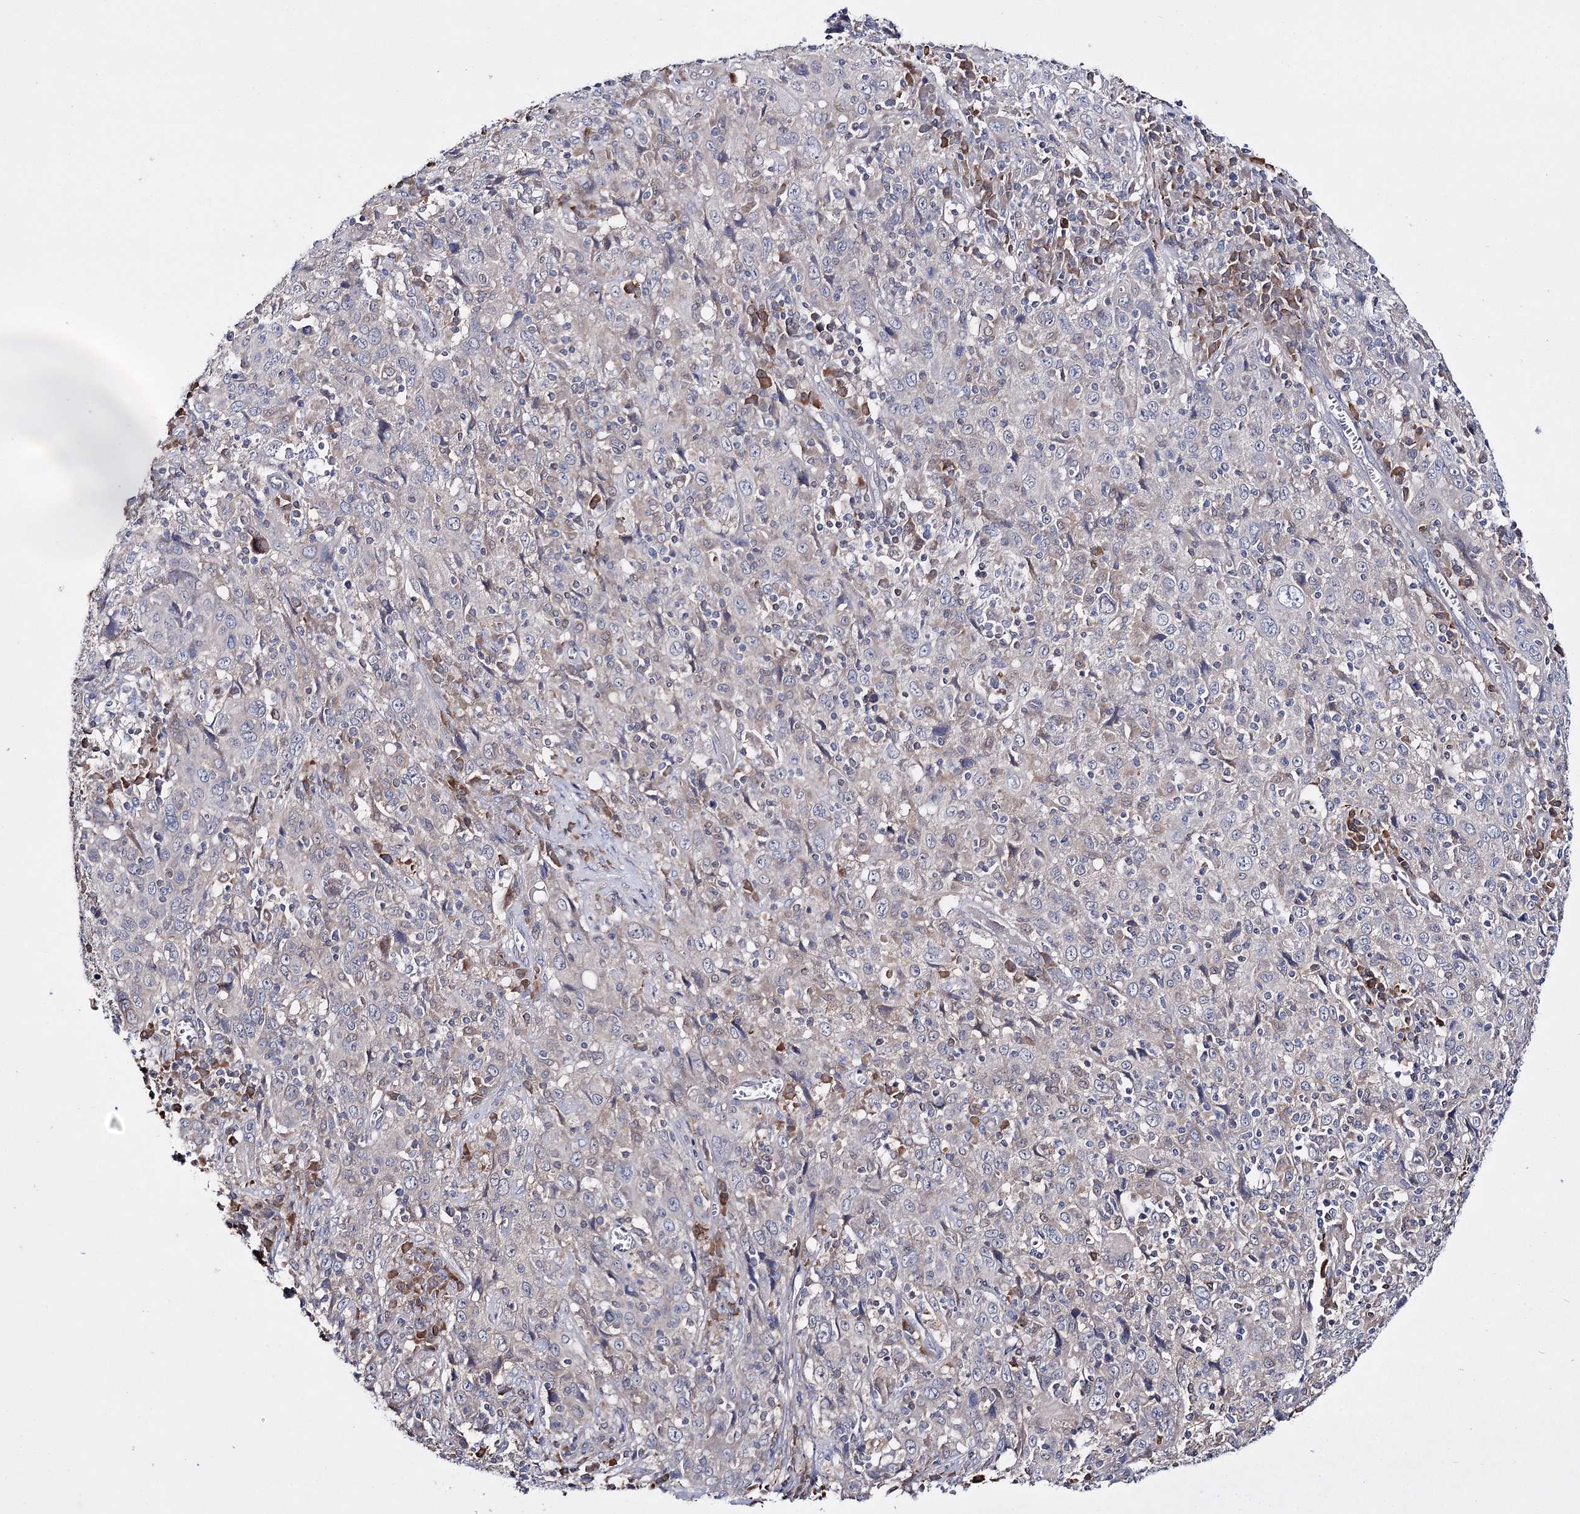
{"staining": {"intensity": "negative", "quantity": "none", "location": "none"}, "tissue": "cervical cancer", "cell_type": "Tumor cells", "image_type": "cancer", "snomed": [{"axis": "morphology", "description": "Squamous cell carcinoma, NOS"}, {"axis": "topography", "description": "Cervix"}], "caption": "Protein analysis of cervical cancer (squamous cell carcinoma) demonstrates no significant expression in tumor cells.", "gene": "PTER", "patient": {"sex": "female", "age": 46}}